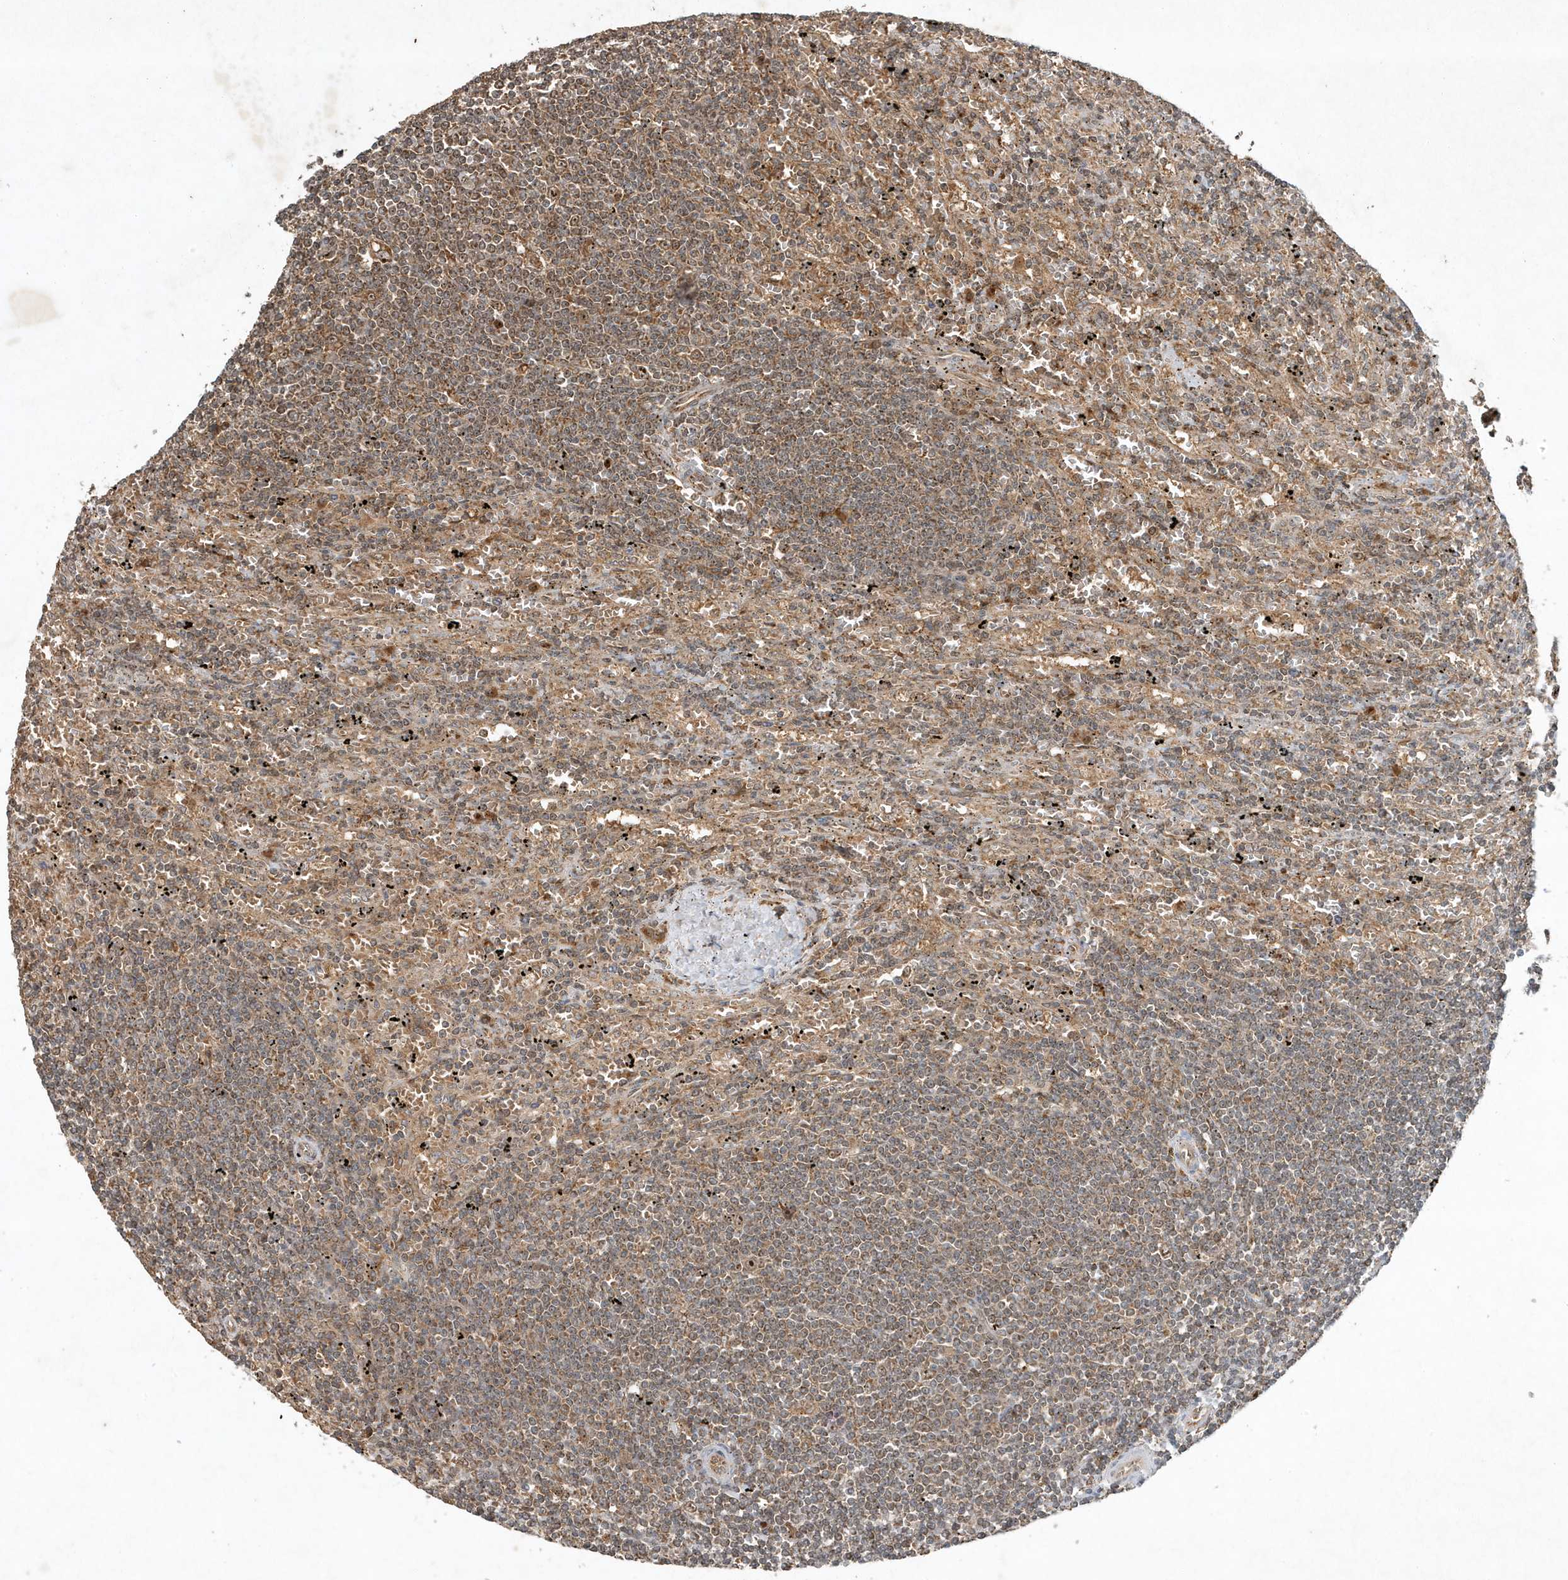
{"staining": {"intensity": "moderate", "quantity": ">75%", "location": "cytoplasmic/membranous,nuclear"}, "tissue": "lymphoma", "cell_type": "Tumor cells", "image_type": "cancer", "snomed": [{"axis": "morphology", "description": "Malignant lymphoma, non-Hodgkin's type, Low grade"}, {"axis": "topography", "description": "Spleen"}], "caption": "Lymphoma stained with a protein marker exhibits moderate staining in tumor cells.", "gene": "ABCB9", "patient": {"sex": "male", "age": 76}}